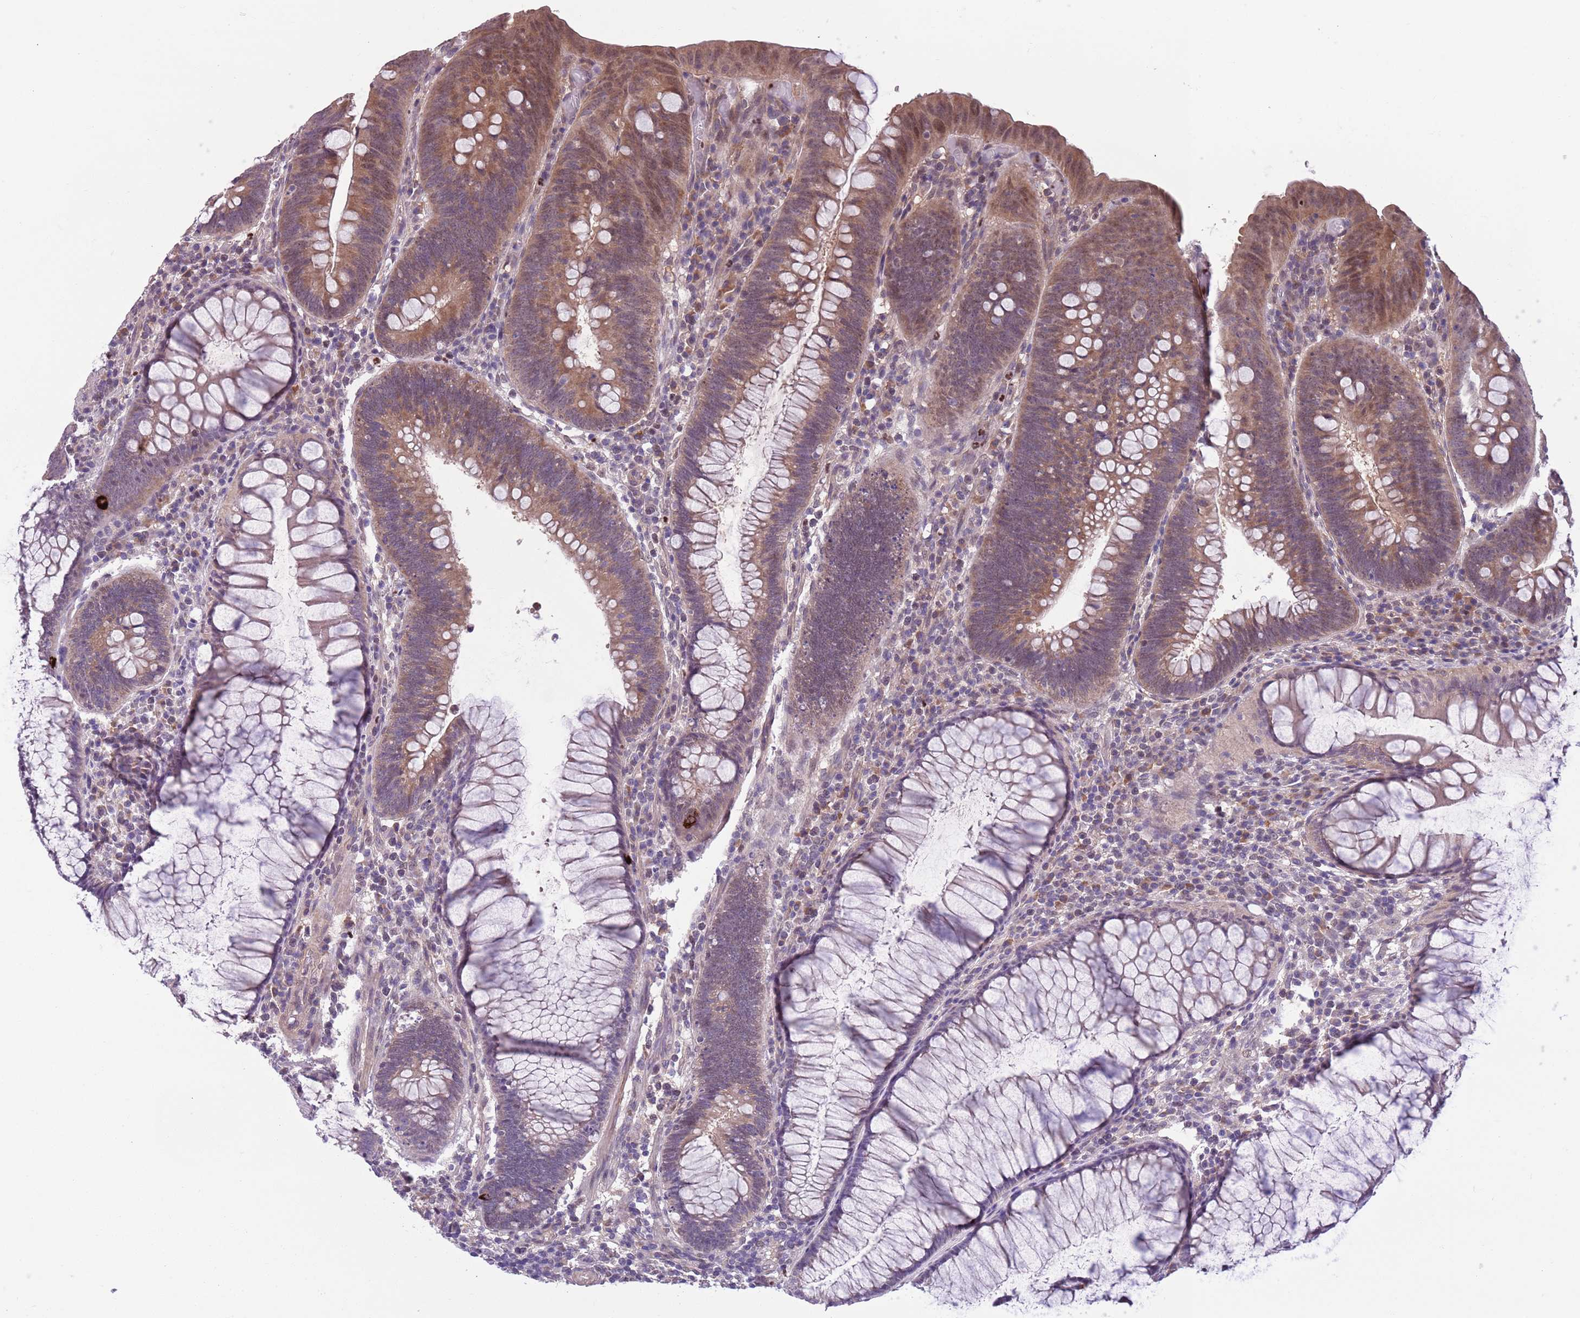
{"staining": {"intensity": "weak", "quantity": ">75%", "location": "cytoplasmic/membranous,nuclear"}, "tissue": "colorectal cancer", "cell_type": "Tumor cells", "image_type": "cancer", "snomed": [{"axis": "morphology", "description": "Adenocarcinoma, NOS"}, {"axis": "topography", "description": "Rectum"}], "caption": "About >75% of tumor cells in colorectal cancer exhibit weak cytoplasmic/membranous and nuclear protein staining as visualized by brown immunohistochemical staining.", "gene": "ADCY7", "patient": {"sex": "female", "age": 75}}